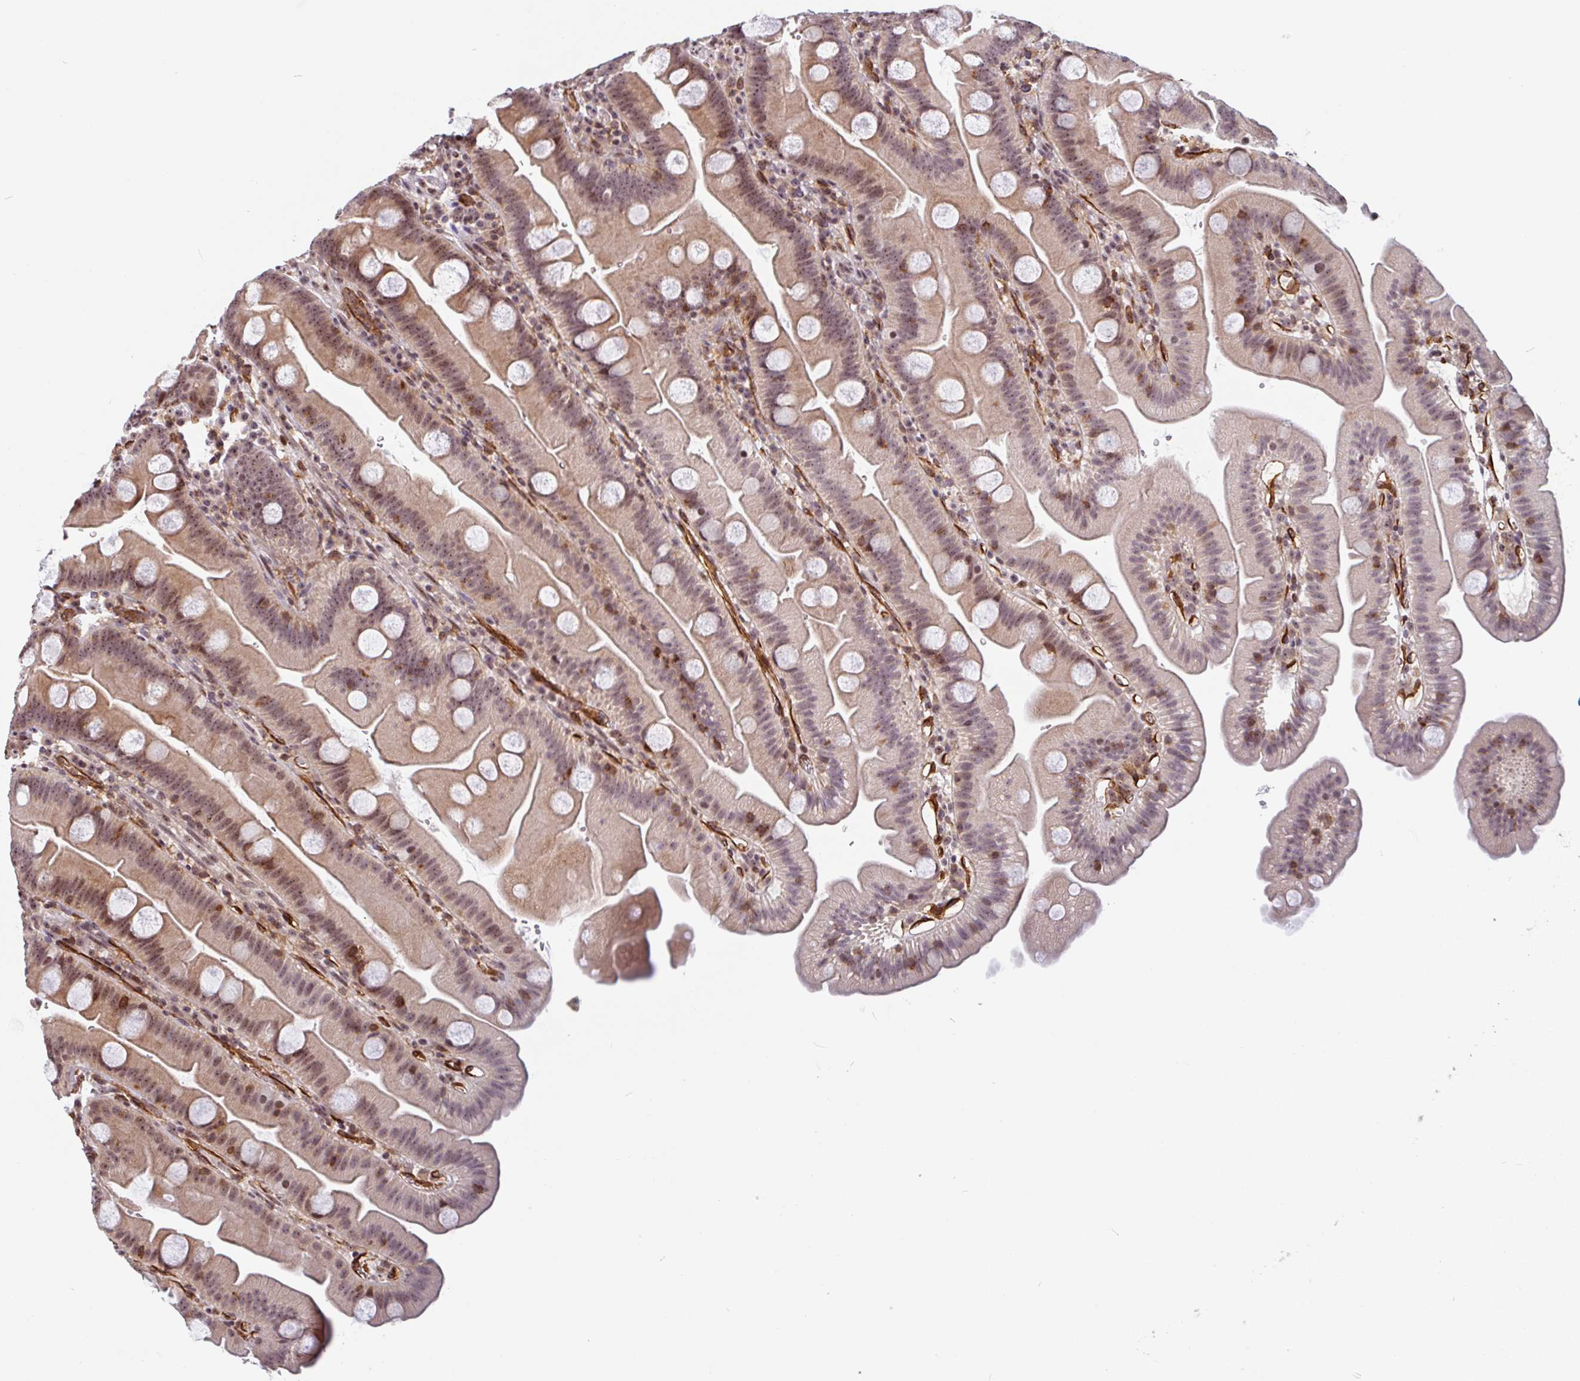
{"staining": {"intensity": "moderate", "quantity": "25%-75%", "location": "cytoplasmic/membranous,nuclear"}, "tissue": "small intestine", "cell_type": "Glandular cells", "image_type": "normal", "snomed": [{"axis": "morphology", "description": "Normal tissue, NOS"}, {"axis": "topography", "description": "Small intestine"}], "caption": "Brown immunohistochemical staining in normal human small intestine shows moderate cytoplasmic/membranous,nuclear positivity in approximately 25%-75% of glandular cells.", "gene": "ZNF689", "patient": {"sex": "female", "age": 68}}